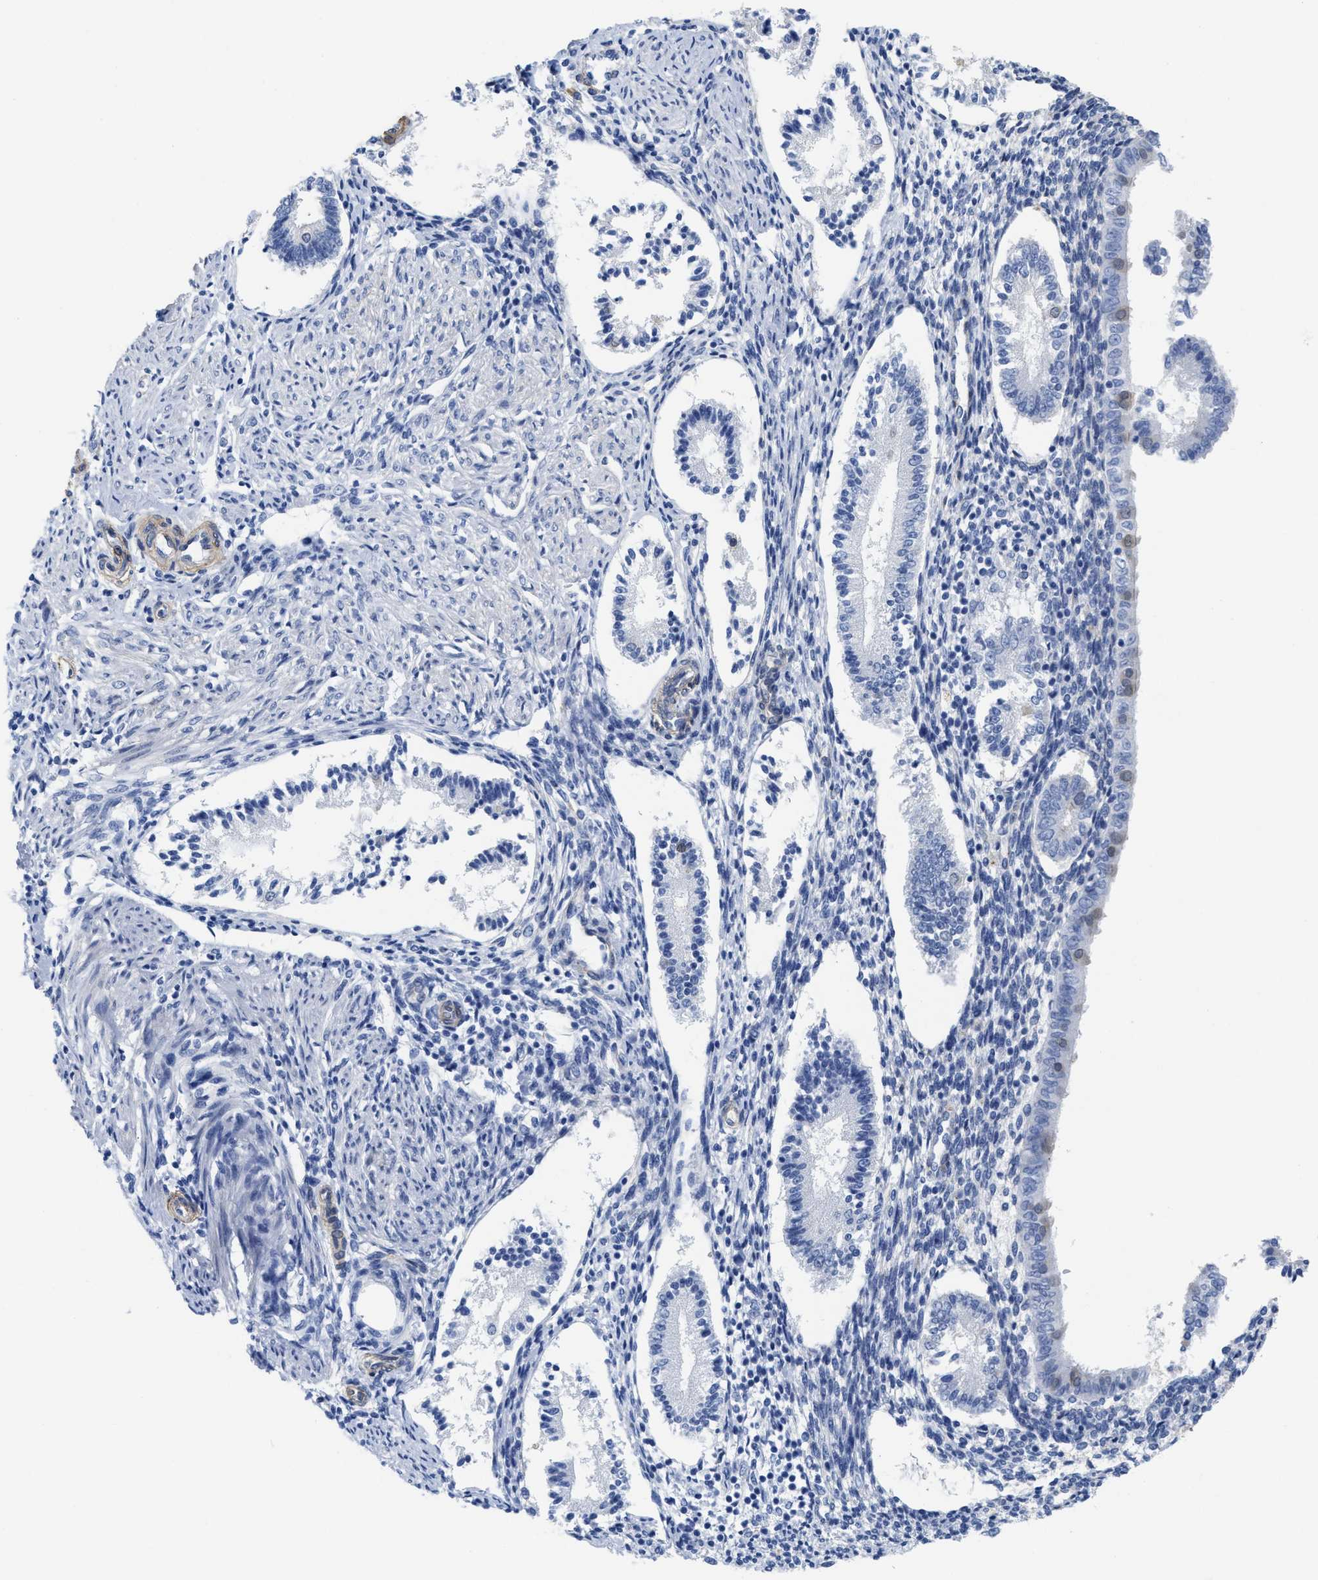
{"staining": {"intensity": "weak", "quantity": "<25%", "location": "cytoplasmic/membranous"}, "tissue": "endometrium", "cell_type": "Cells in endometrial stroma", "image_type": "normal", "snomed": [{"axis": "morphology", "description": "Normal tissue, NOS"}, {"axis": "topography", "description": "Endometrium"}], "caption": "Immunohistochemistry photomicrograph of benign endometrium: human endometrium stained with DAB reveals no significant protein positivity in cells in endometrial stroma. (DAB (3,3'-diaminobenzidine) immunohistochemistry (IHC), high magnification).", "gene": "TUB", "patient": {"sex": "female", "age": 42}}